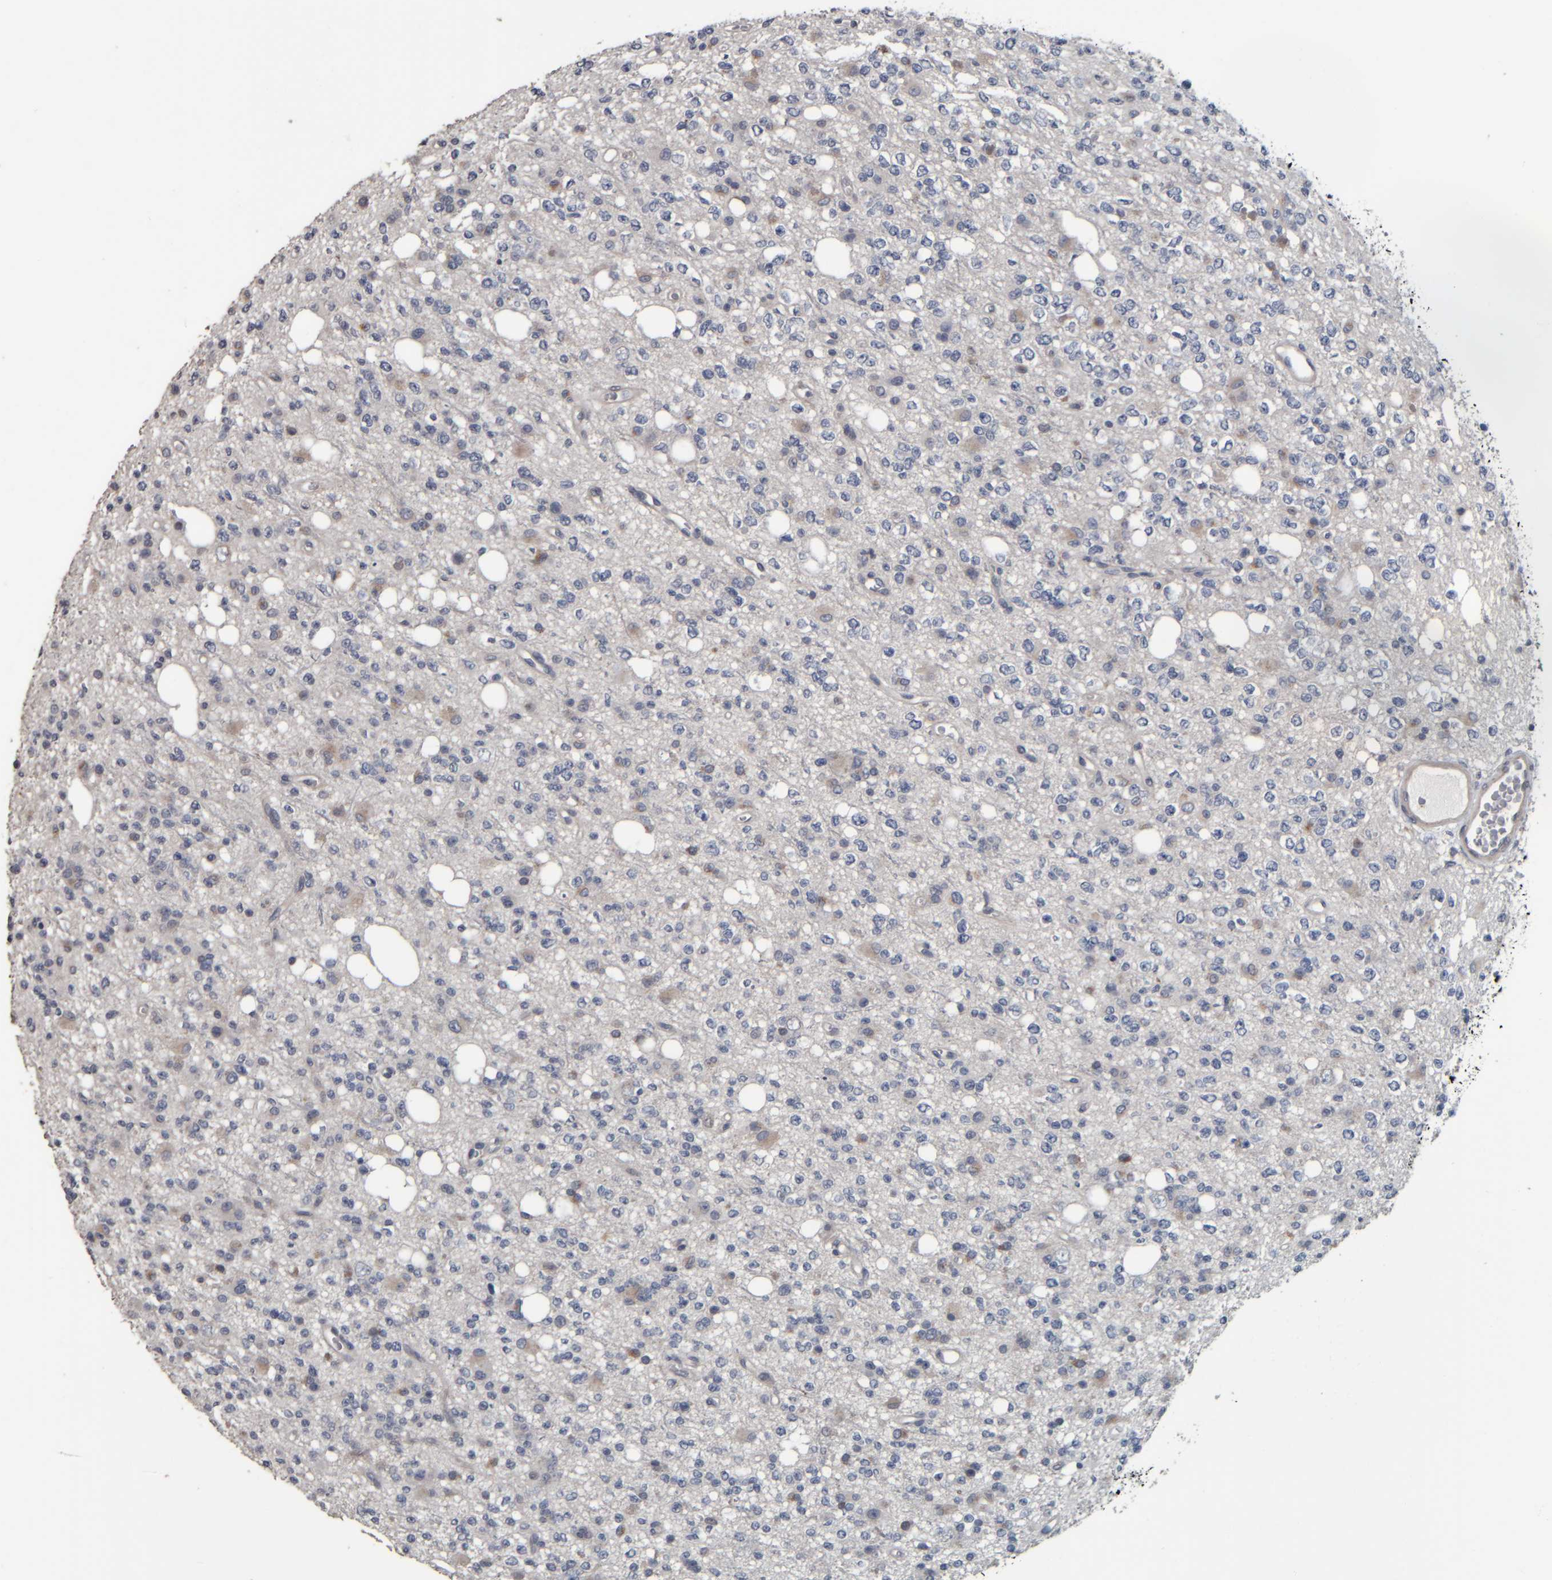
{"staining": {"intensity": "weak", "quantity": "<25%", "location": "cytoplasmic/membranous"}, "tissue": "glioma", "cell_type": "Tumor cells", "image_type": "cancer", "snomed": [{"axis": "morphology", "description": "Glioma, malignant, High grade"}, {"axis": "topography", "description": "Brain"}], "caption": "The IHC micrograph has no significant positivity in tumor cells of high-grade glioma (malignant) tissue.", "gene": "CAVIN4", "patient": {"sex": "female", "age": 62}}